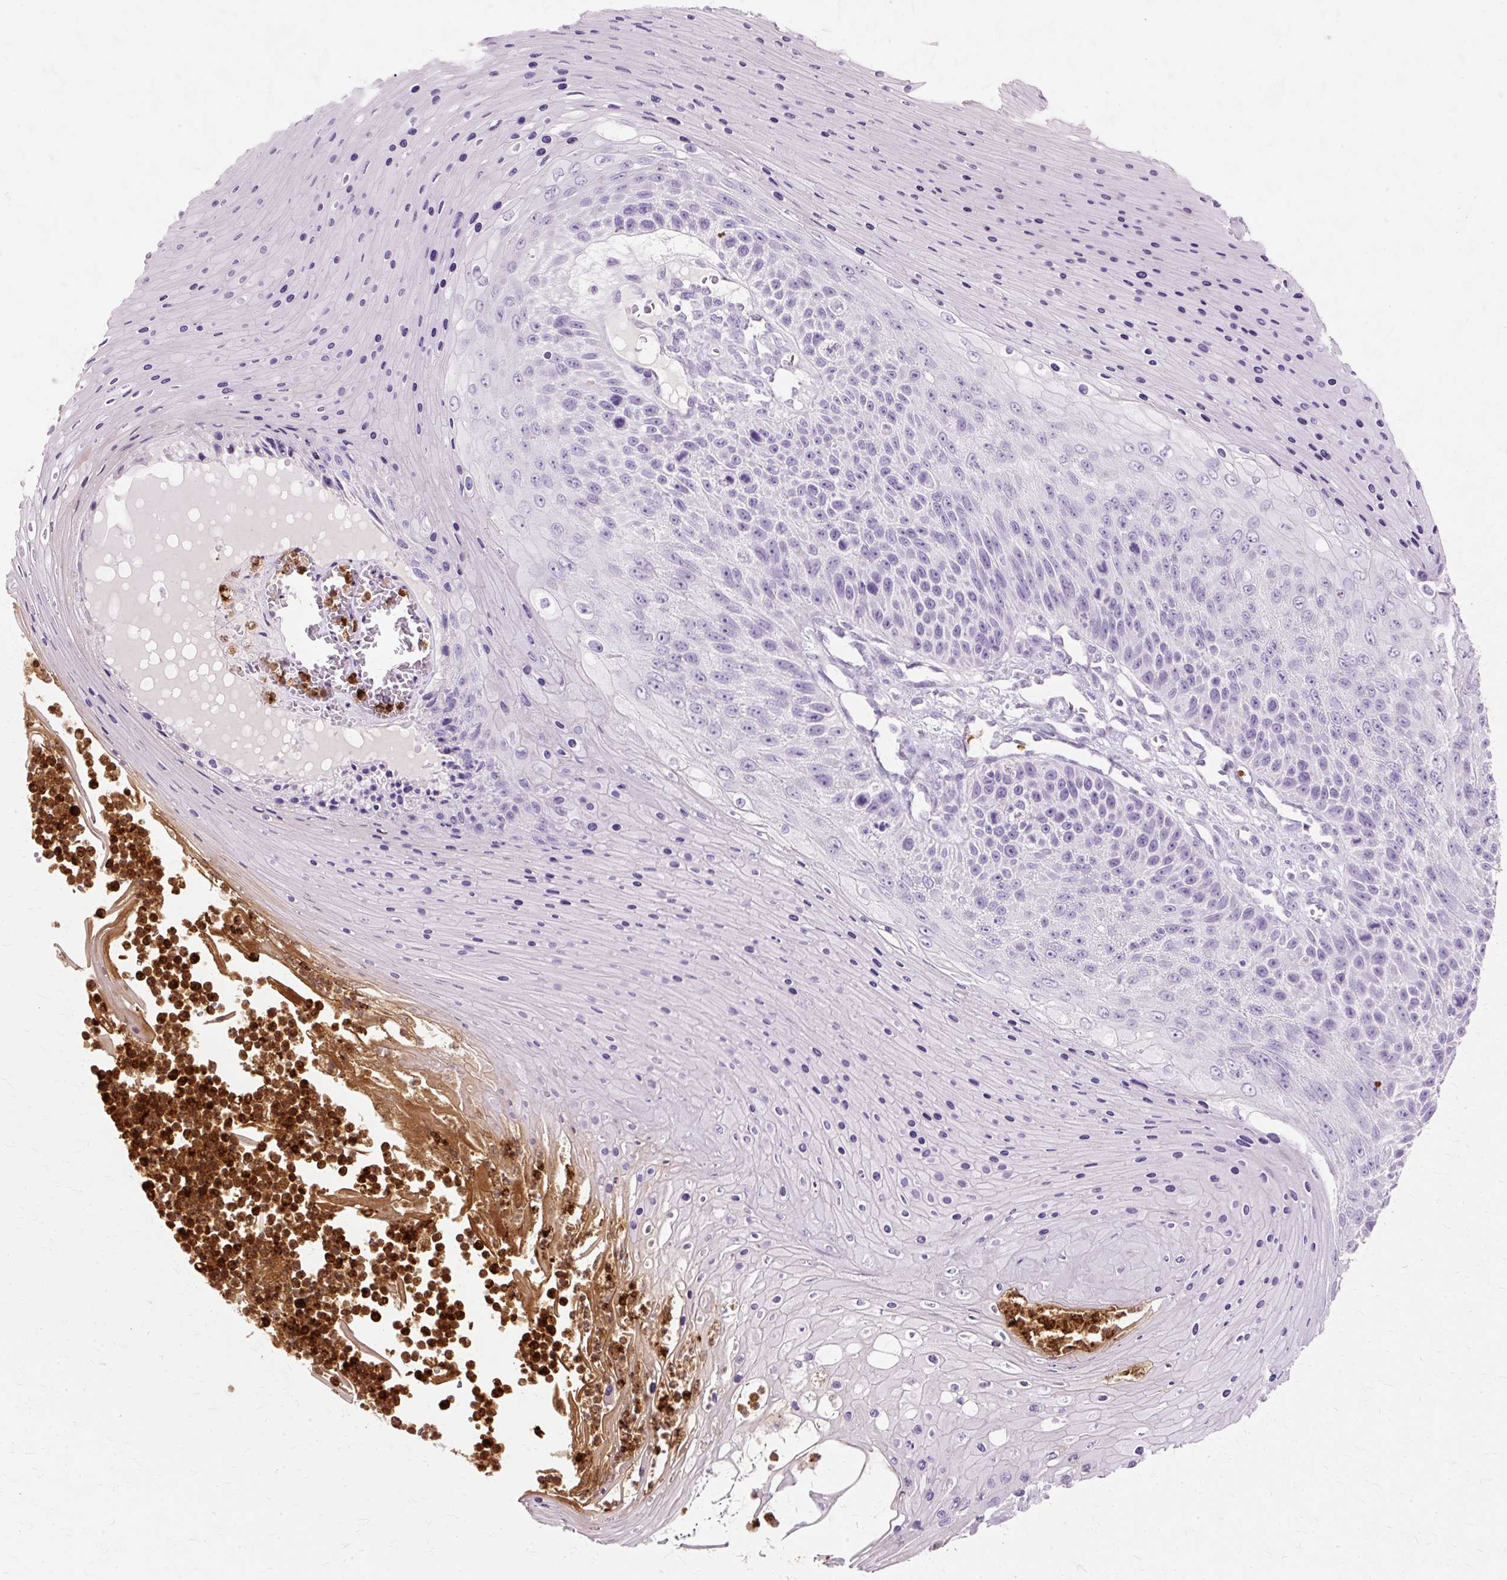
{"staining": {"intensity": "negative", "quantity": "none", "location": "none"}, "tissue": "skin cancer", "cell_type": "Tumor cells", "image_type": "cancer", "snomed": [{"axis": "morphology", "description": "Squamous cell carcinoma, NOS"}, {"axis": "topography", "description": "Skin"}], "caption": "Immunohistochemistry histopathology image of neoplastic tissue: skin cancer stained with DAB displays no significant protein positivity in tumor cells.", "gene": "DEFA1", "patient": {"sex": "female", "age": 88}}